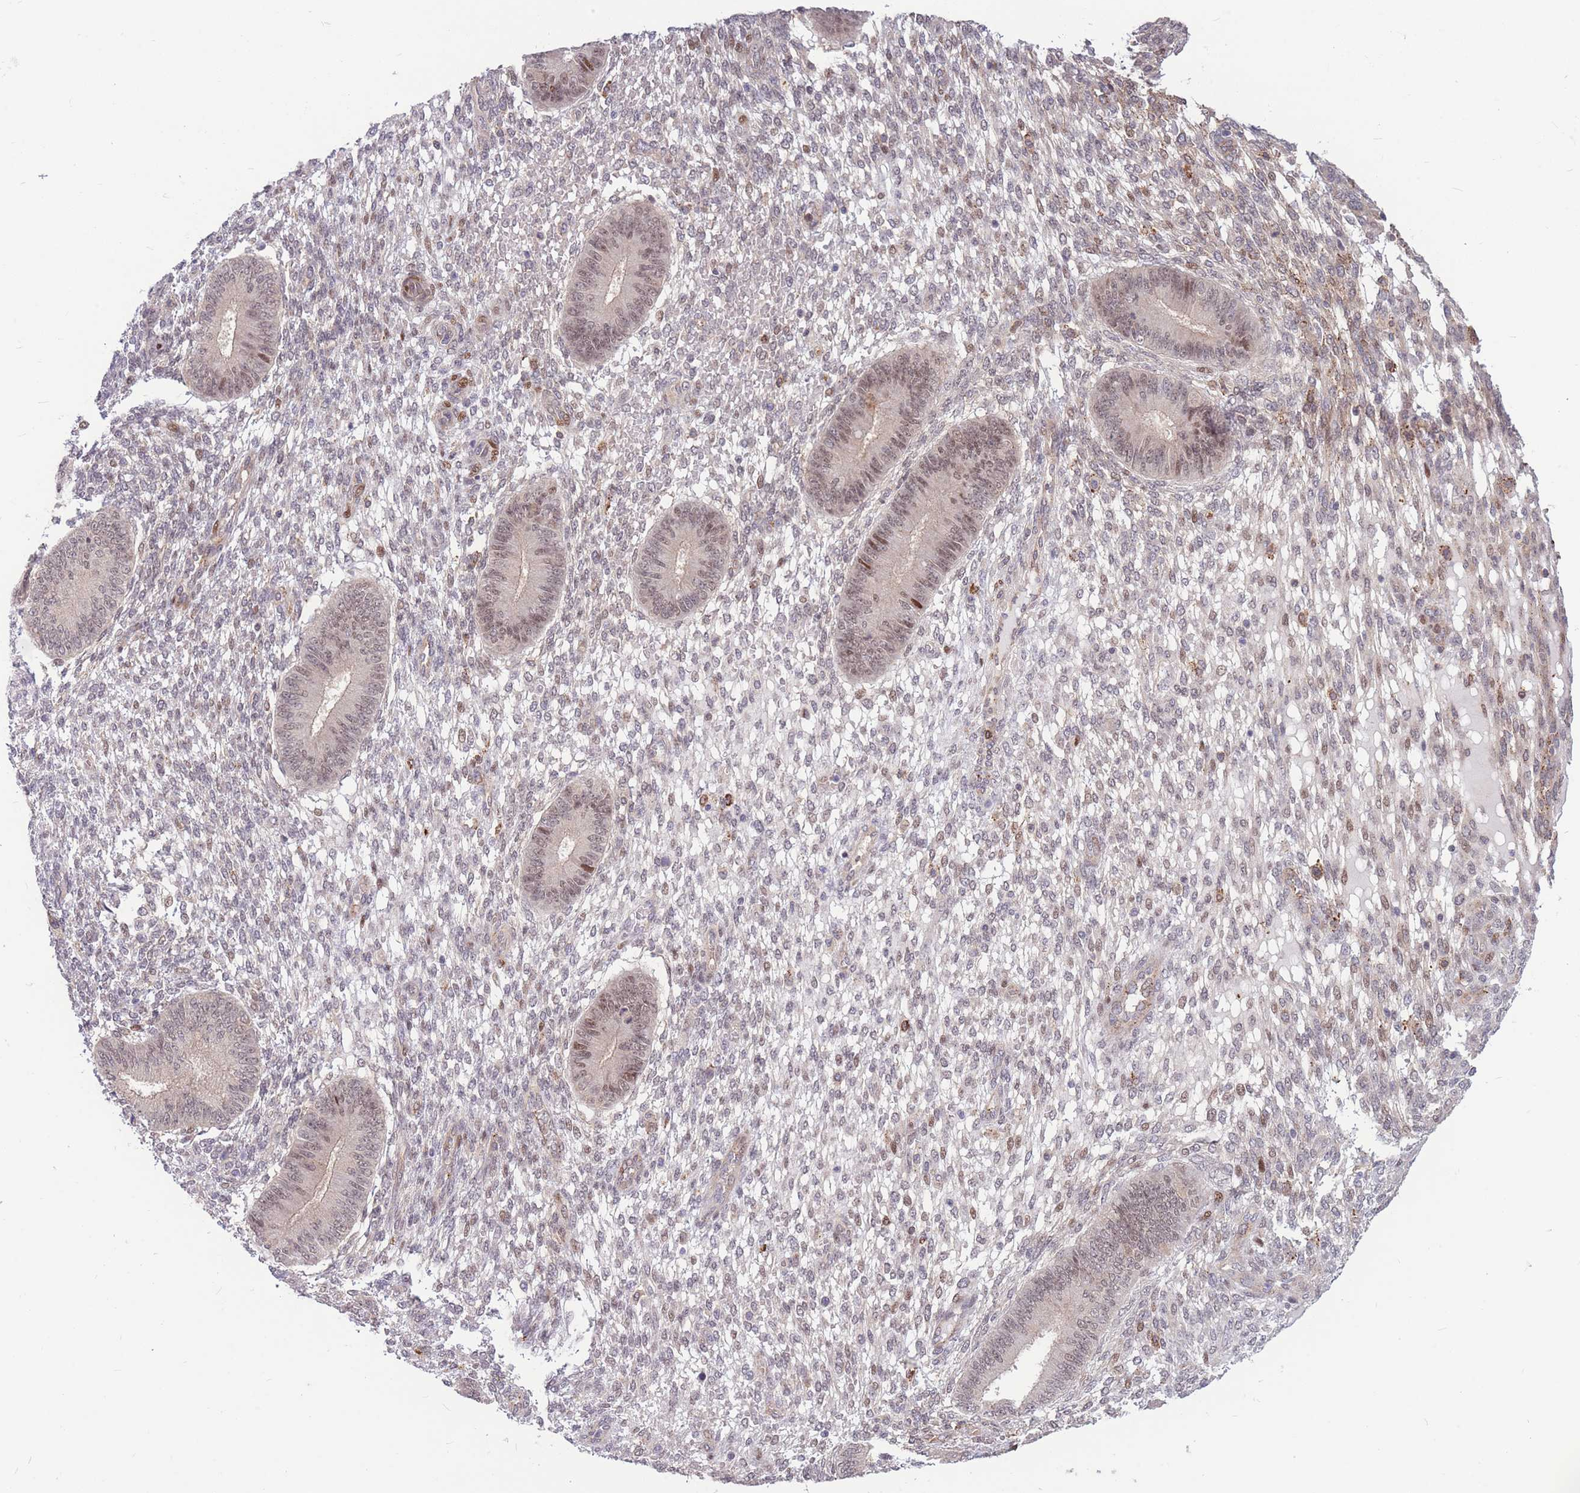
{"staining": {"intensity": "weak", "quantity": "<25%", "location": "nuclear"}, "tissue": "endometrium", "cell_type": "Cells in endometrial stroma", "image_type": "normal", "snomed": [{"axis": "morphology", "description": "Normal tissue, NOS"}, {"axis": "topography", "description": "Endometrium"}], "caption": "A photomicrograph of human endometrium is negative for staining in cells in endometrial stroma. (DAB IHC visualized using brightfield microscopy, high magnification).", "gene": "TCF20", "patient": {"sex": "female", "age": 49}}